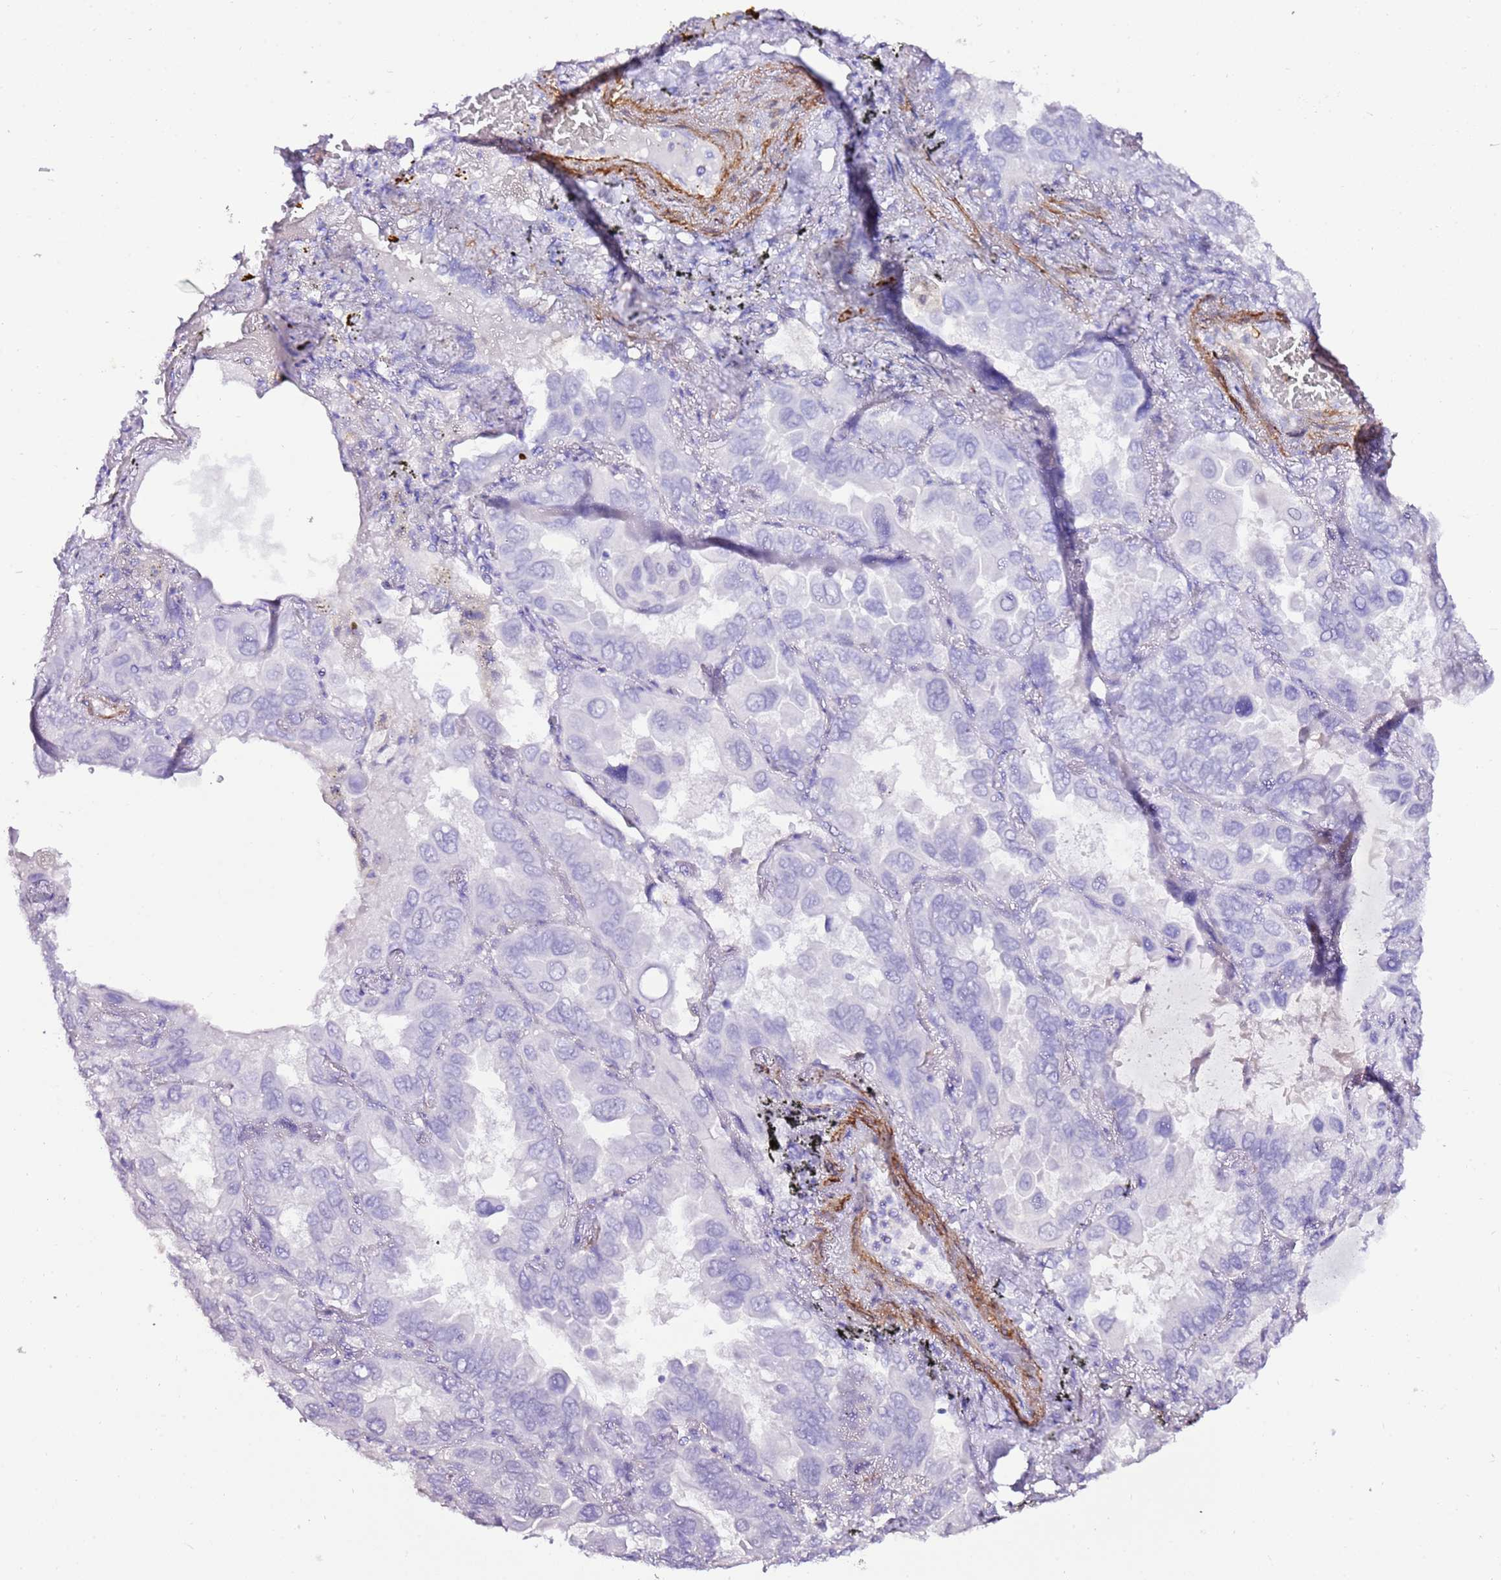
{"staining": {"intensity": "negative", "quantity": "none", "location": "none"}, "tissue": "lung cancer", "cell_type": "Tumor cells", "image_type": "cancer", "snomed": [{"axis": "morphology", "description": "Adenocarcinoma, NOS"}, {"axis": "topography", "description": "Lung"}], "caption": "Tumor cells are negative for protein expression in human adenocarcinoma (lung). Brightfield microscopy of IHC stained with DAB (brown) and hematoxylin (blue), captured at high magnification.", "gene": "ART5", "patient": {"sex": "male", "age": 64}}